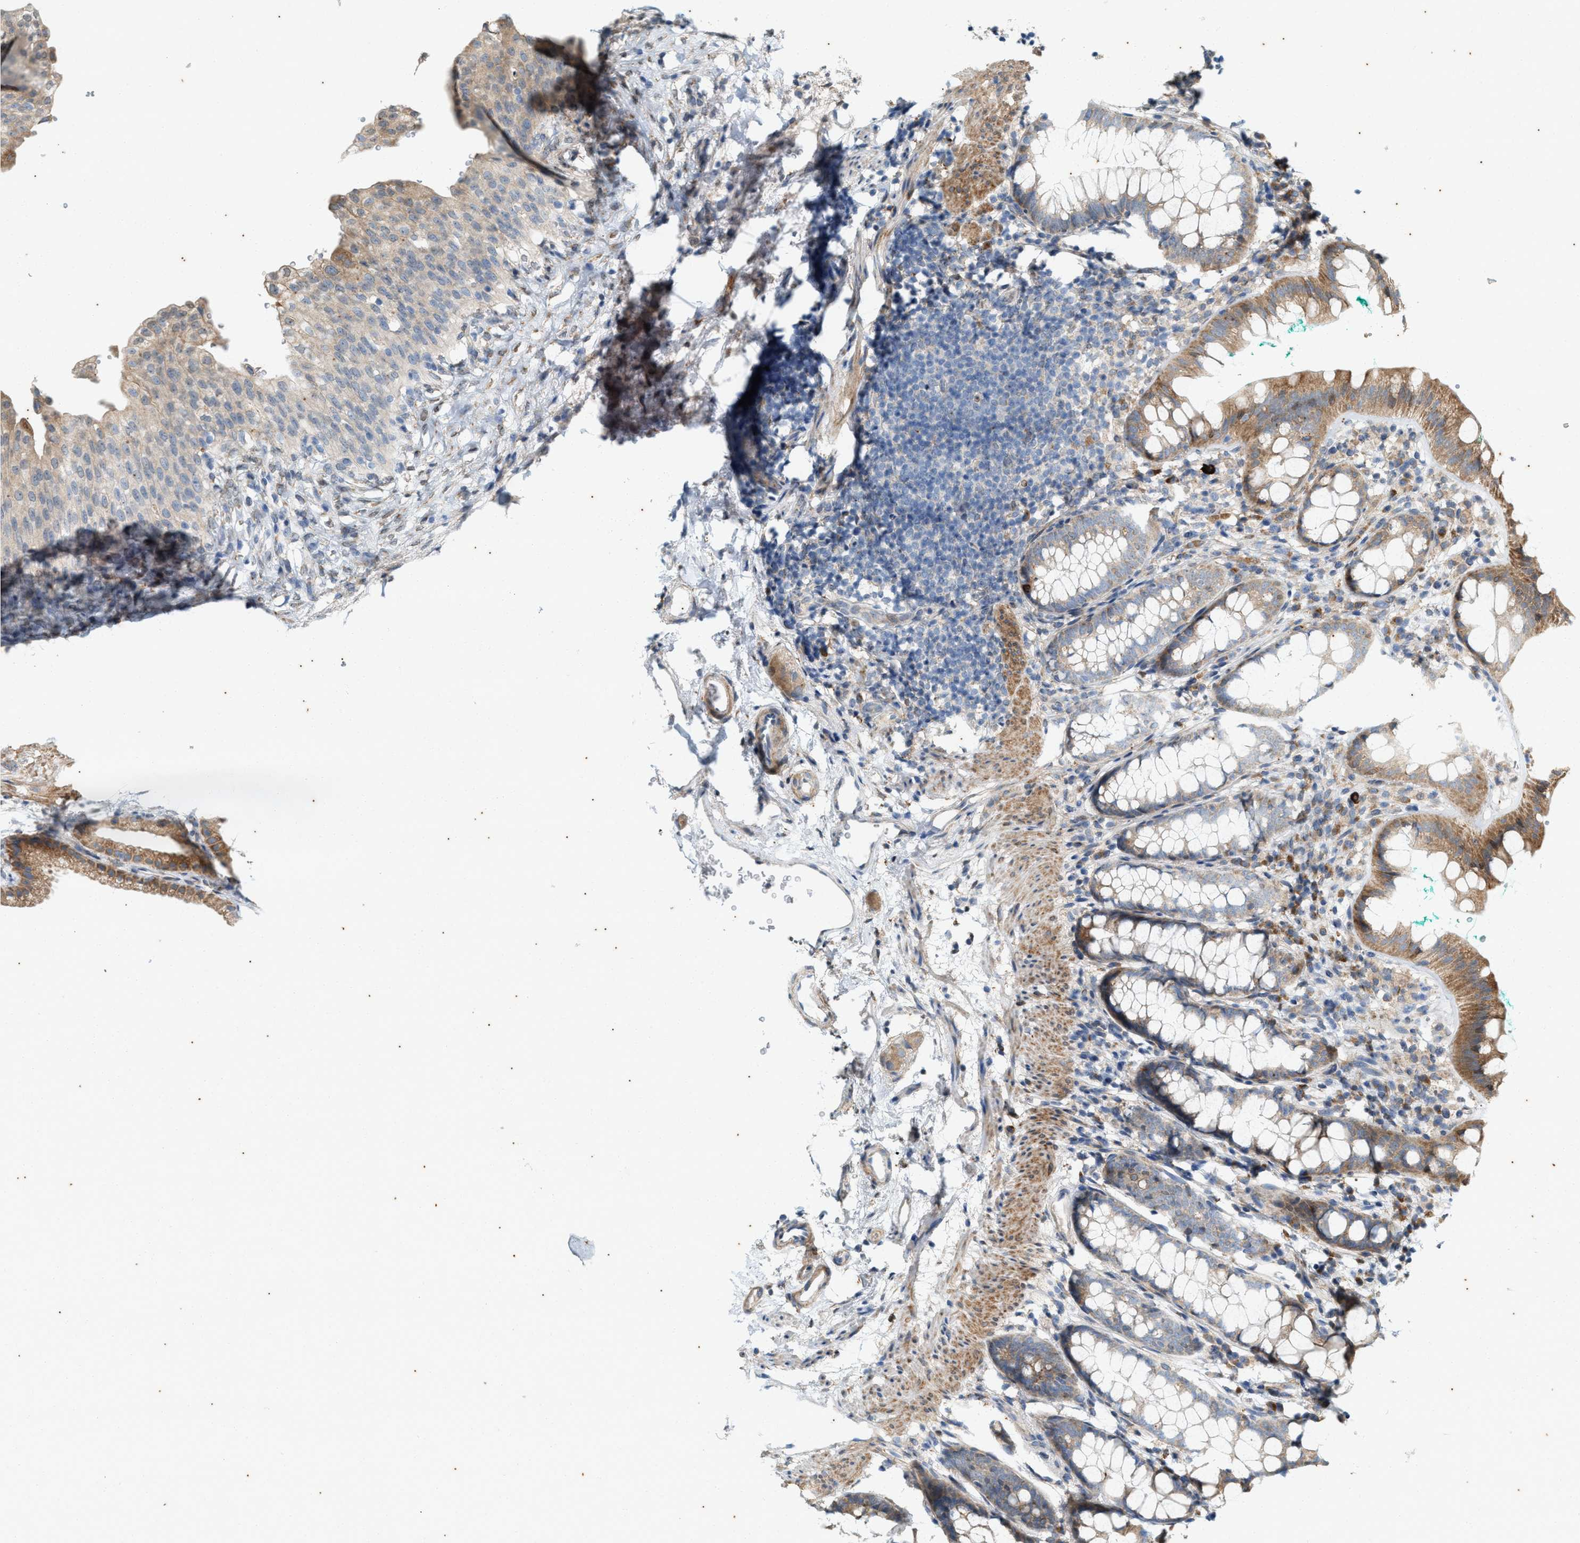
{"staining": {"intensity": "moderate", "quantity": ">75%", "location": "cytoplasmic/membranous"}, "tissue": "rectum", "cell_type": "Glandular cells", "image_type": "normal", "snomed": [{"axis": "morphology", "description": "Normal tissue, NOS"}, {"axis": "topography", "description": "Rectum"}], "caption": "This image shows unremarkable rectum stained with immunohistochemistry to label a protein in brown. The cytoplasmic/membranous of glandular cells show moderate positivity for the protein. Nuclei are counter-stained blue.", "gene": "CHPF2", "patient": {"sex": "female", "age": 65}}